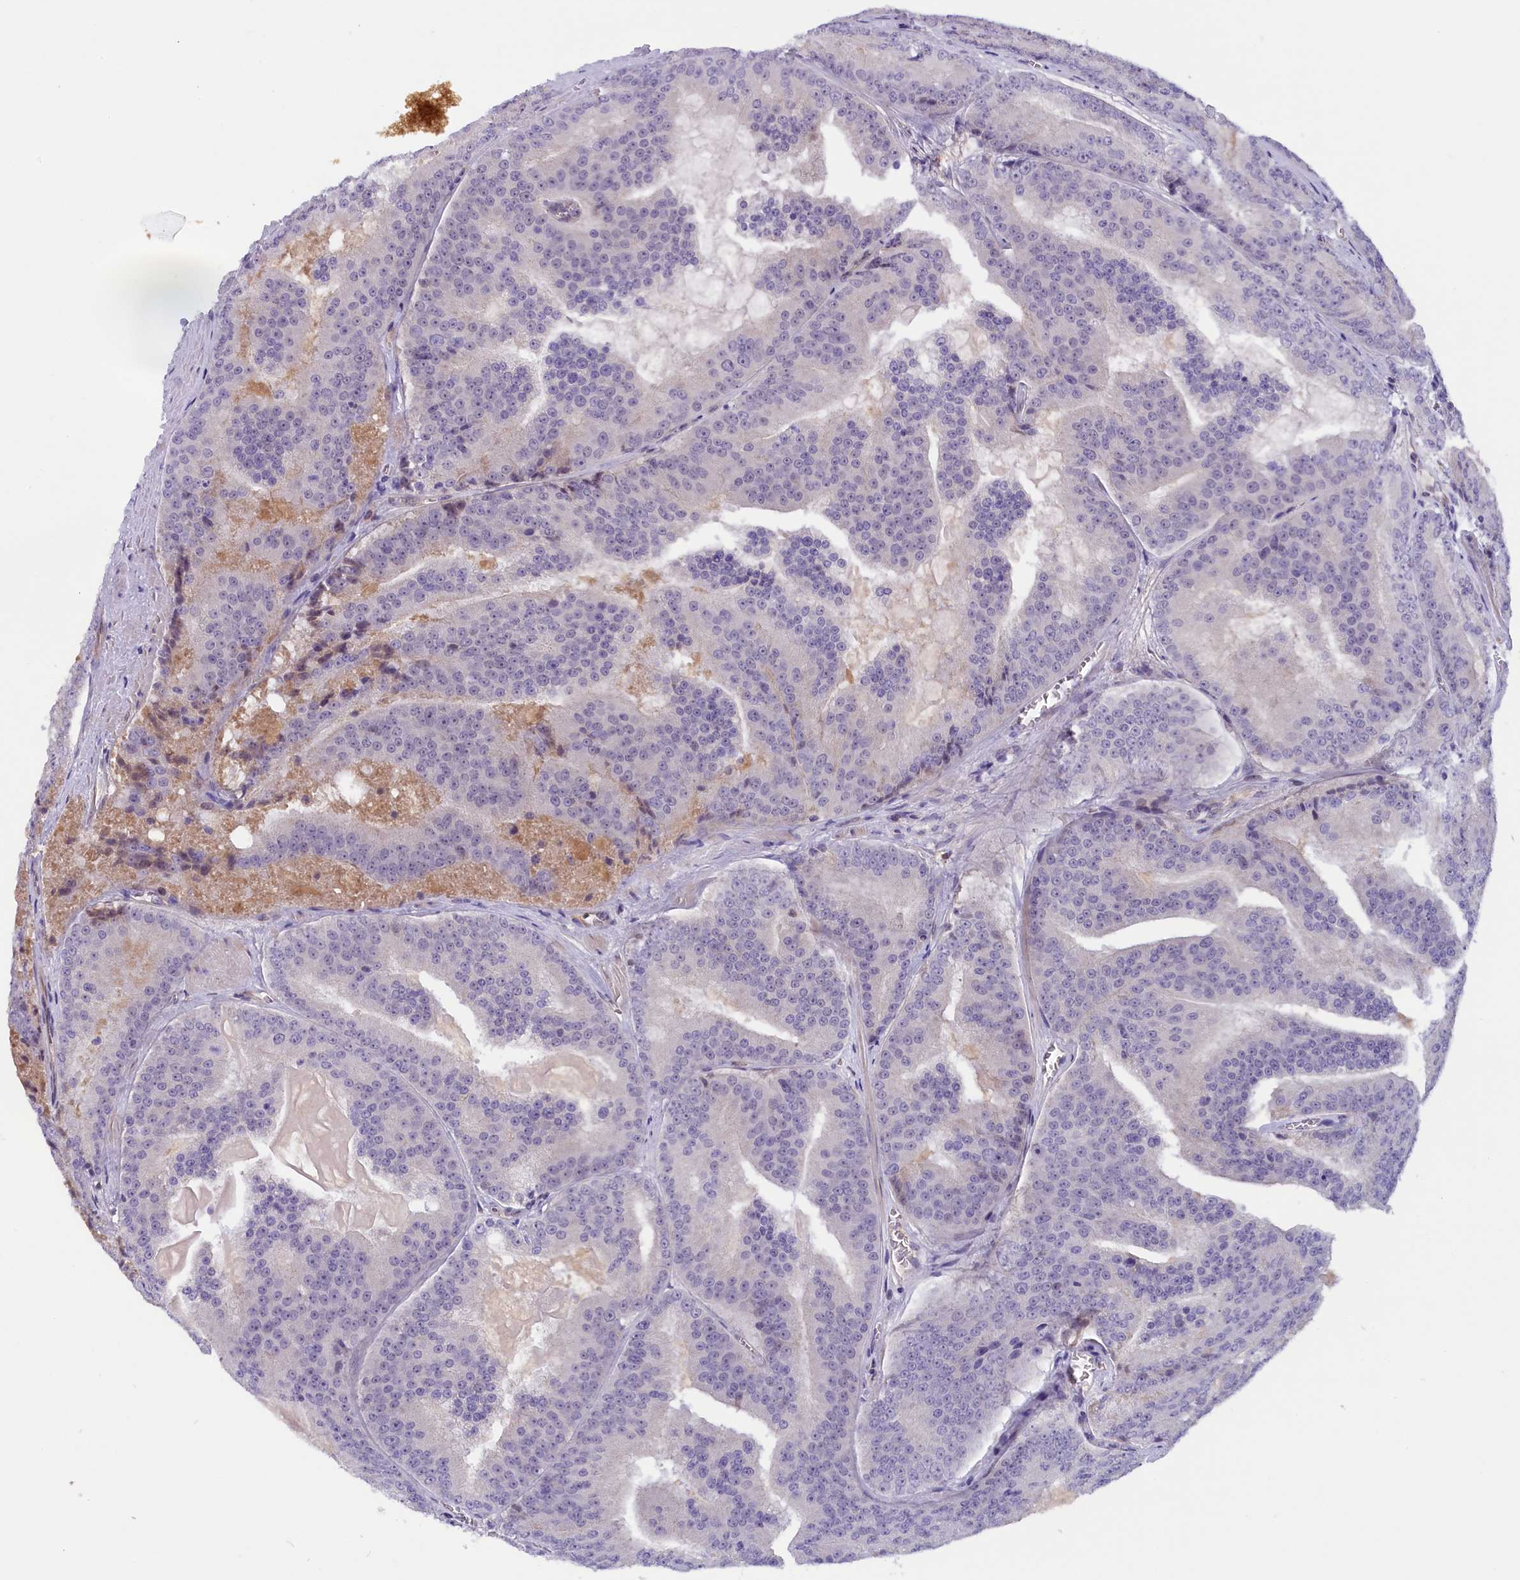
{"staining": {"intensity": "negative", "quantity": "none", "location": "none"}, "tissue": "prostate cancer", "cell_type": "Tumor cells", "image_type": "cancer", "snomed": [{"axis": "morphology", "description": "Adenocarcinoma, High grade"}, {"axis": "topography", "description": "Prostate"}], "caption": "High power microscopy image of an immunohistochemistry (IHC) image of prostate cancer, revealing no significant positivity in tumor cells.", "gene": "CCDC32", "patient": {"sex": "male", "age": 61}}